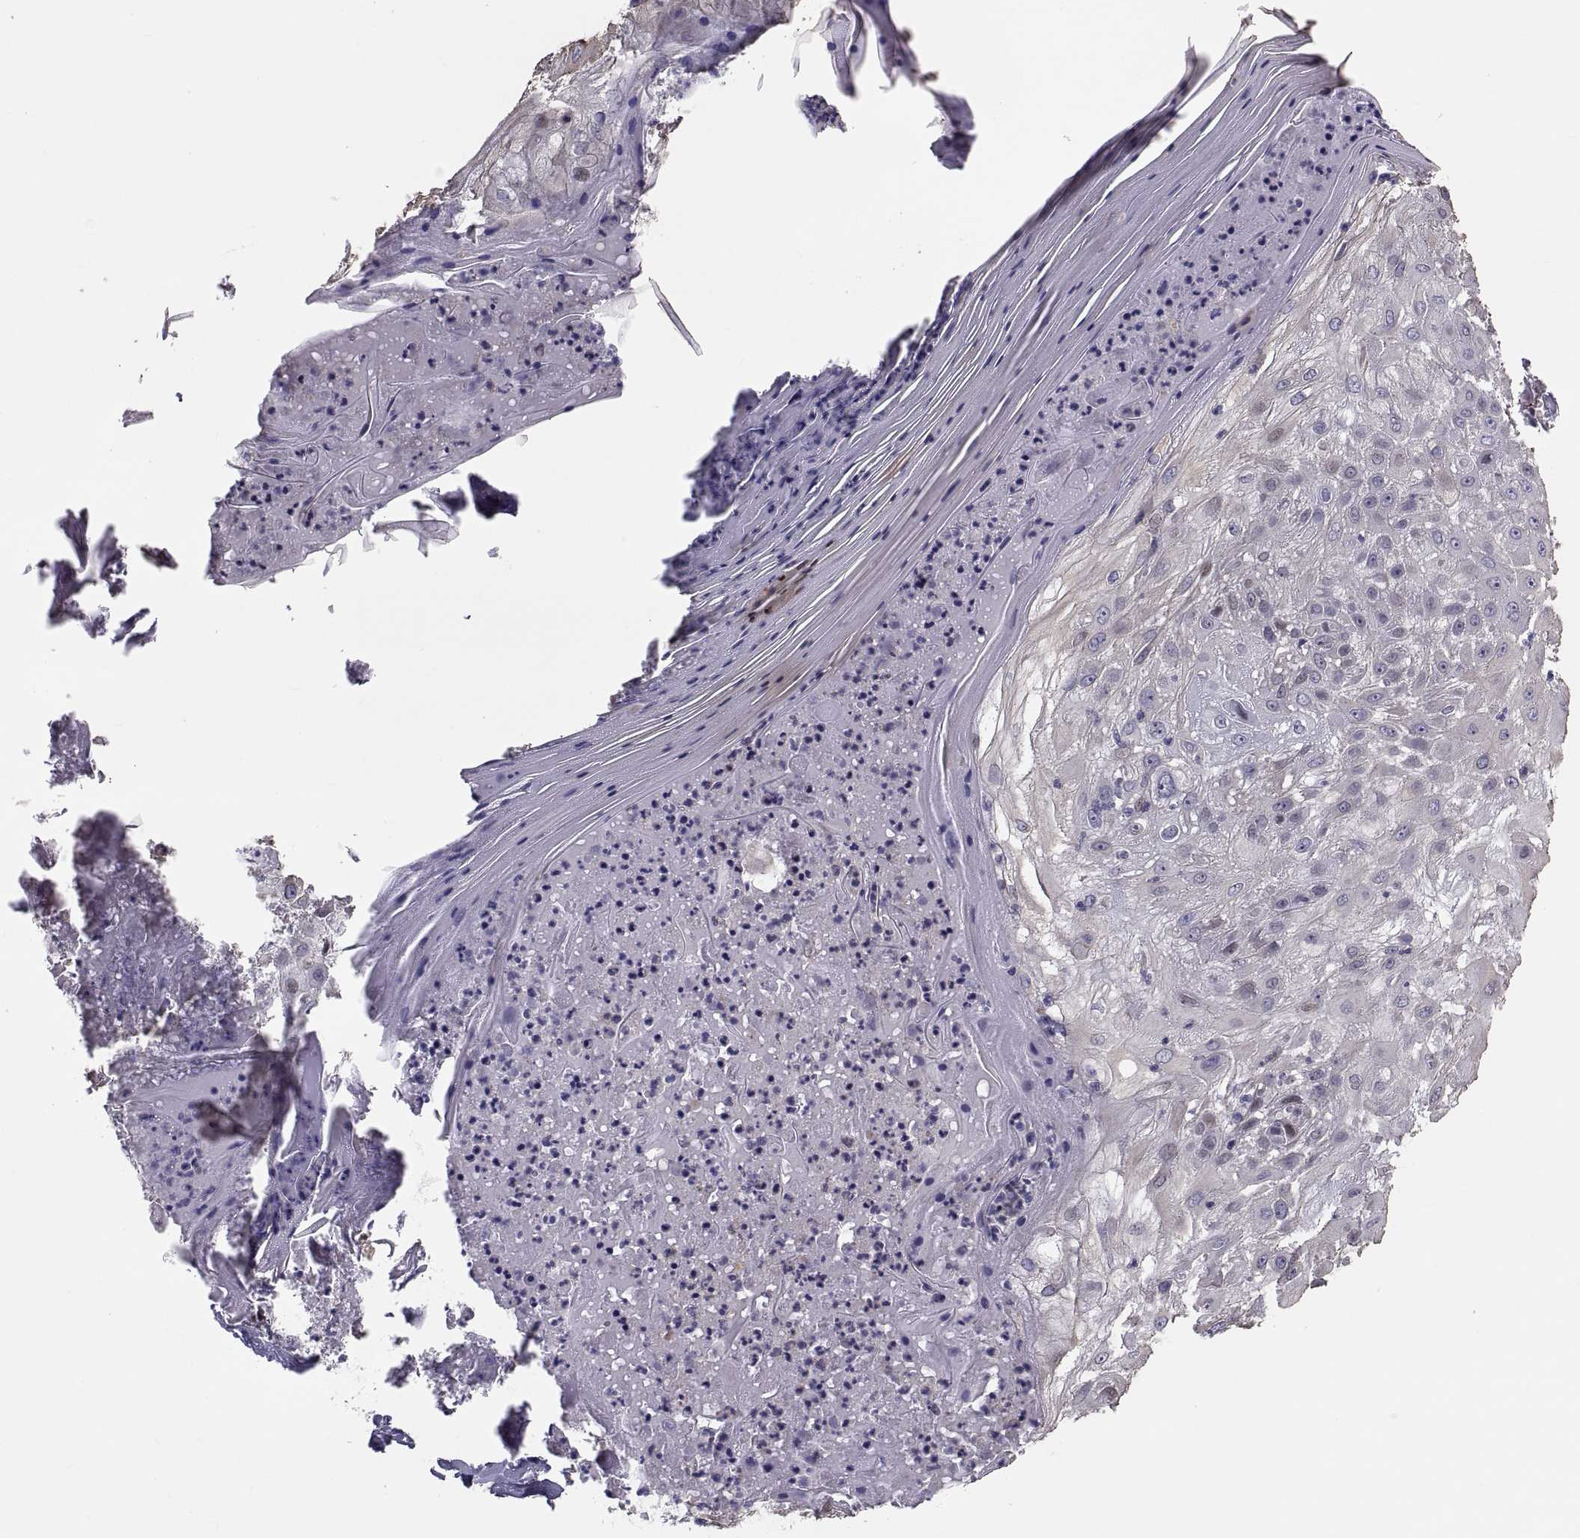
{"staining": {"intensity": "moderate", "quantity": "<25%", "location": "cytoplasmic/membranous"}, "tissue": "skin cancer", "cell_type": "Tumor cells", "image_type": "cancer", "snomed": [{"axis": "morphology", "description": "Normal tissue, NOS"}, {"axis": "morphology", "description": "Squamous cell carcinoma, NOS"}, {"axis": "topography", "description": "Skin"}], "caption": "This is a photomicrograph of immunohistochemistry staining of skin cancer, which shows moderate expression in the cytoplasmic/membranous of tumor cells.", "gene": "ANO1", "patient": {"sex": "female", "age": 83}}